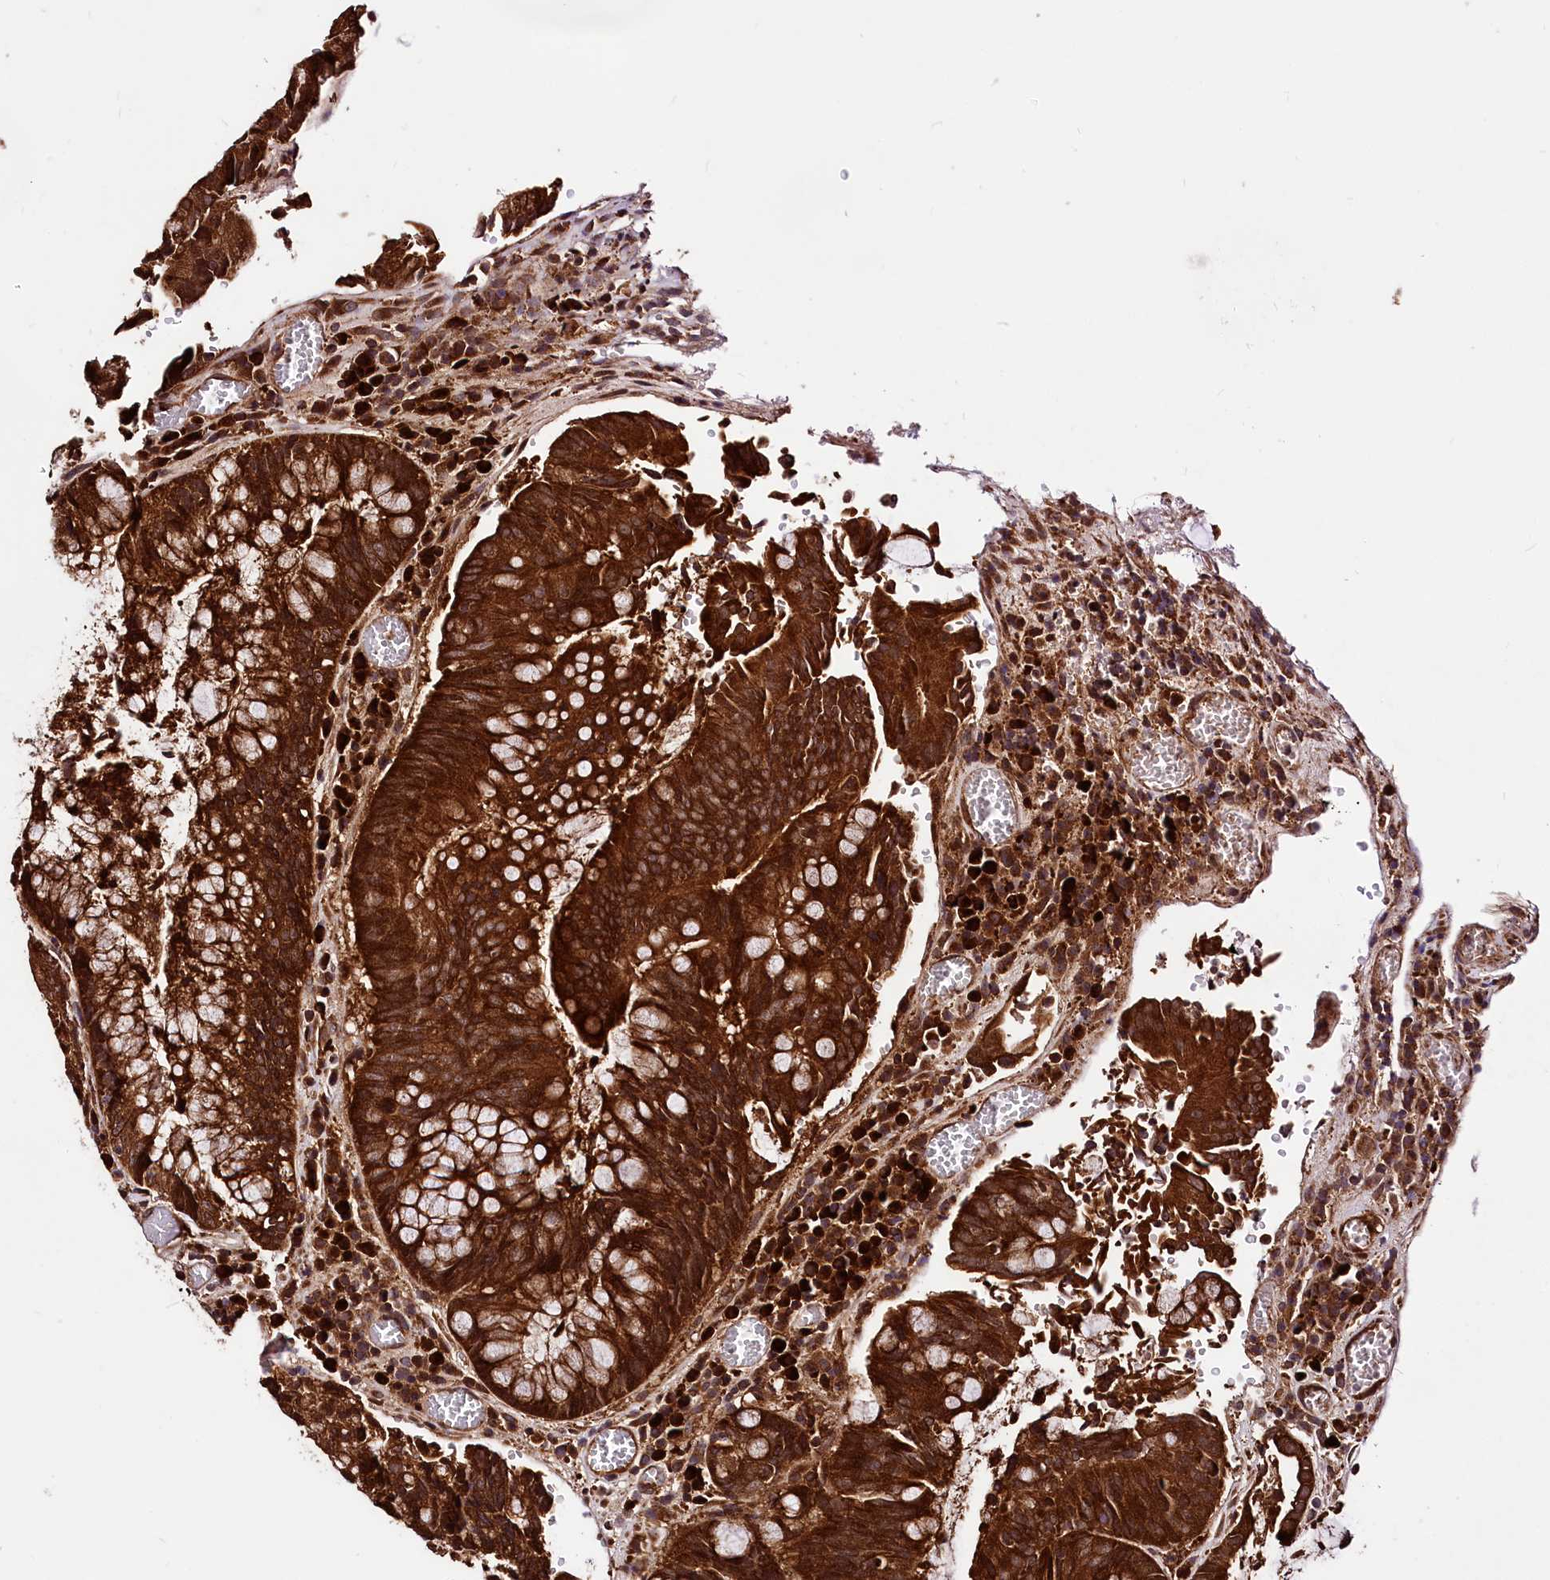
{"staining": {"intensity": "strong", "quantity": ">75%", "location": "cytoplasmic/membranous"}, "tissue": "colorectal cancer", "cell_type": "Tumor cells", "image_type": "cancer", "snomed": [{"axis": "morphology", "description": "Adenocarcinoma, NOS"}, {"axis": "topography", "description": "Rectum"}], "caption": "There is high levels of strong cytoplasmic/membranous expression in tumor cells of adenocarcinoma (colorectal), as demonstrated by immunohistochemical staining (brown color).", "gene": "LRSAM1", "patient": {"sex": "male", "age": 69}}